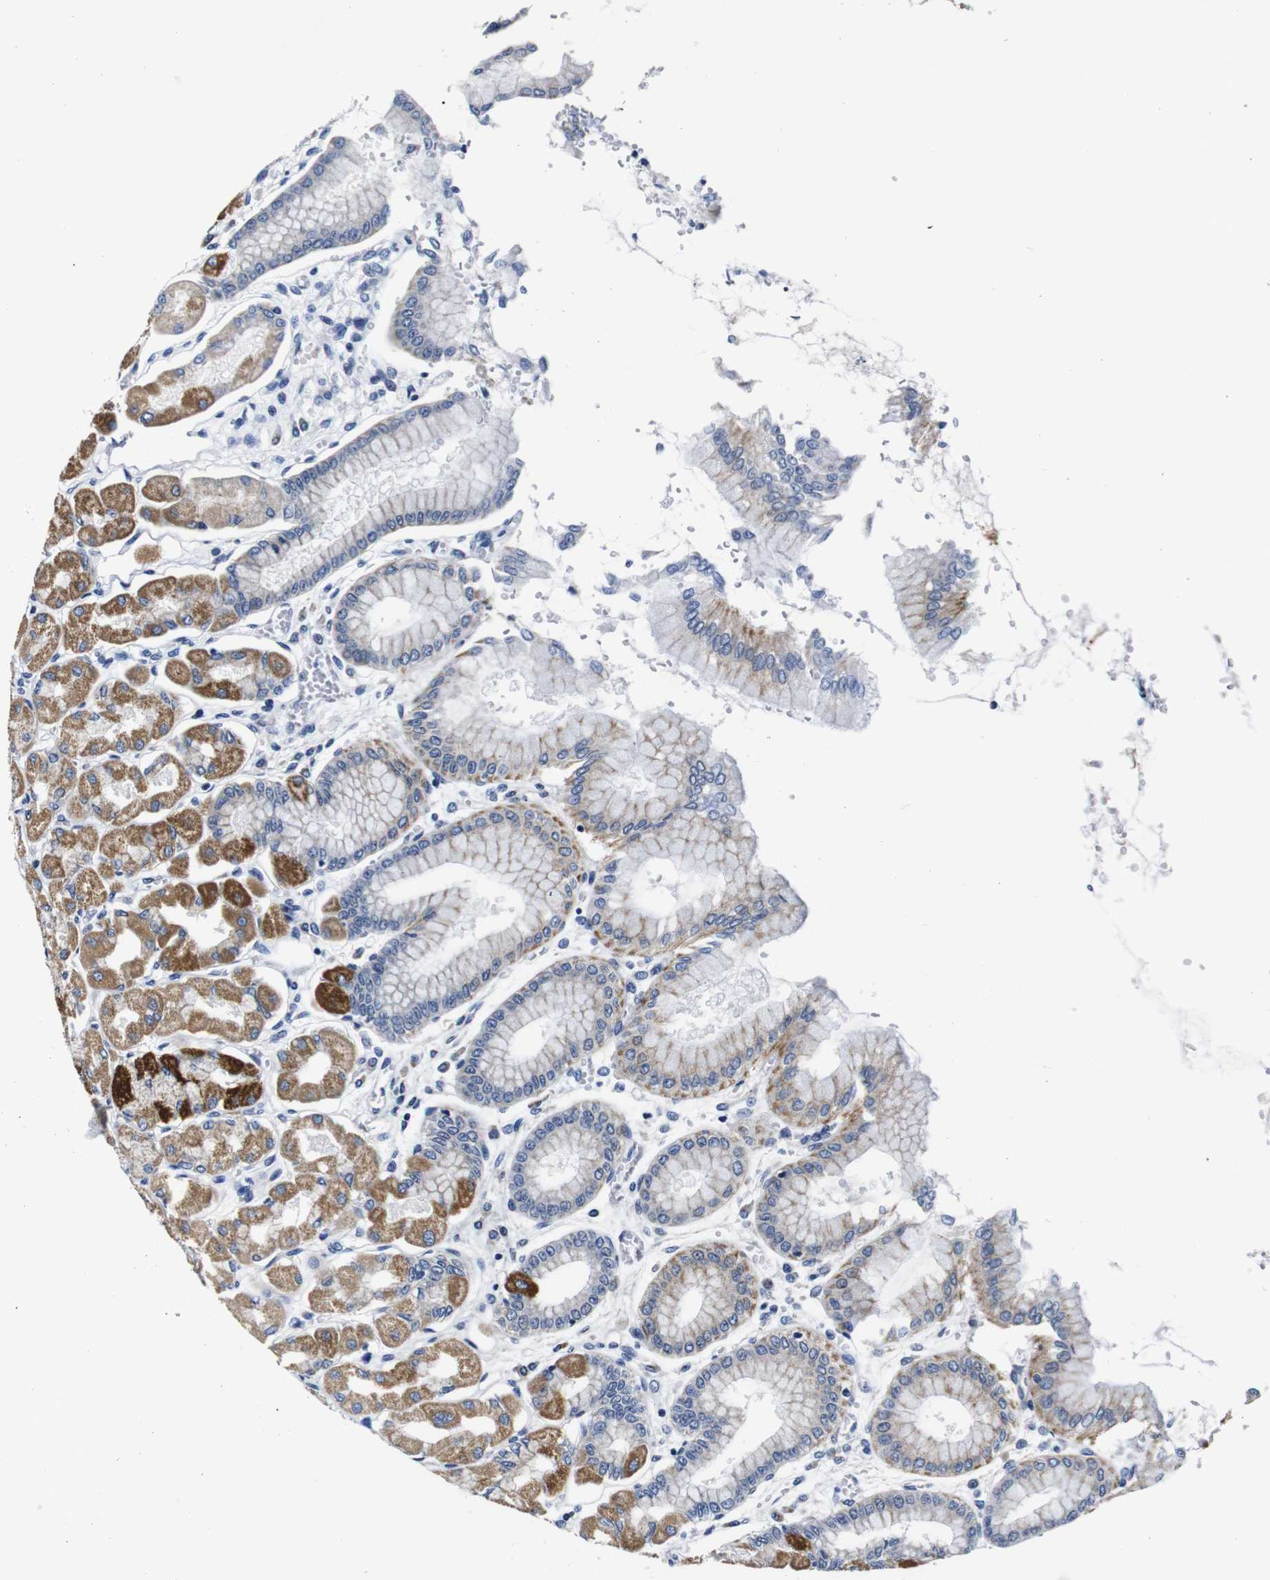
{"staining": {"intensity": "moderate", "quantity": ">75%", "location": "cytoplasmic/membranous"}, "tissue": "stomach", "cell_type": "Glandular cells", "image_type": "normal", "snomed": [{"axis": "morphology", "description": "Normal tissue, NOS"}, {"axis": "topography", "description": "Stomach, upper"}], "caption": "DAB immunohistochemical staining of benign human stomach demonstrates moderate cytoplasmic/membranous protein expression in about >75% of glandular cells. The staining is performed using DAB brown chromogen to label protein expression. The nuclei are counter-stained blue using hematoxylin.", "gene": "SNX19", "patient": {"sex": "female", "age": 56}}